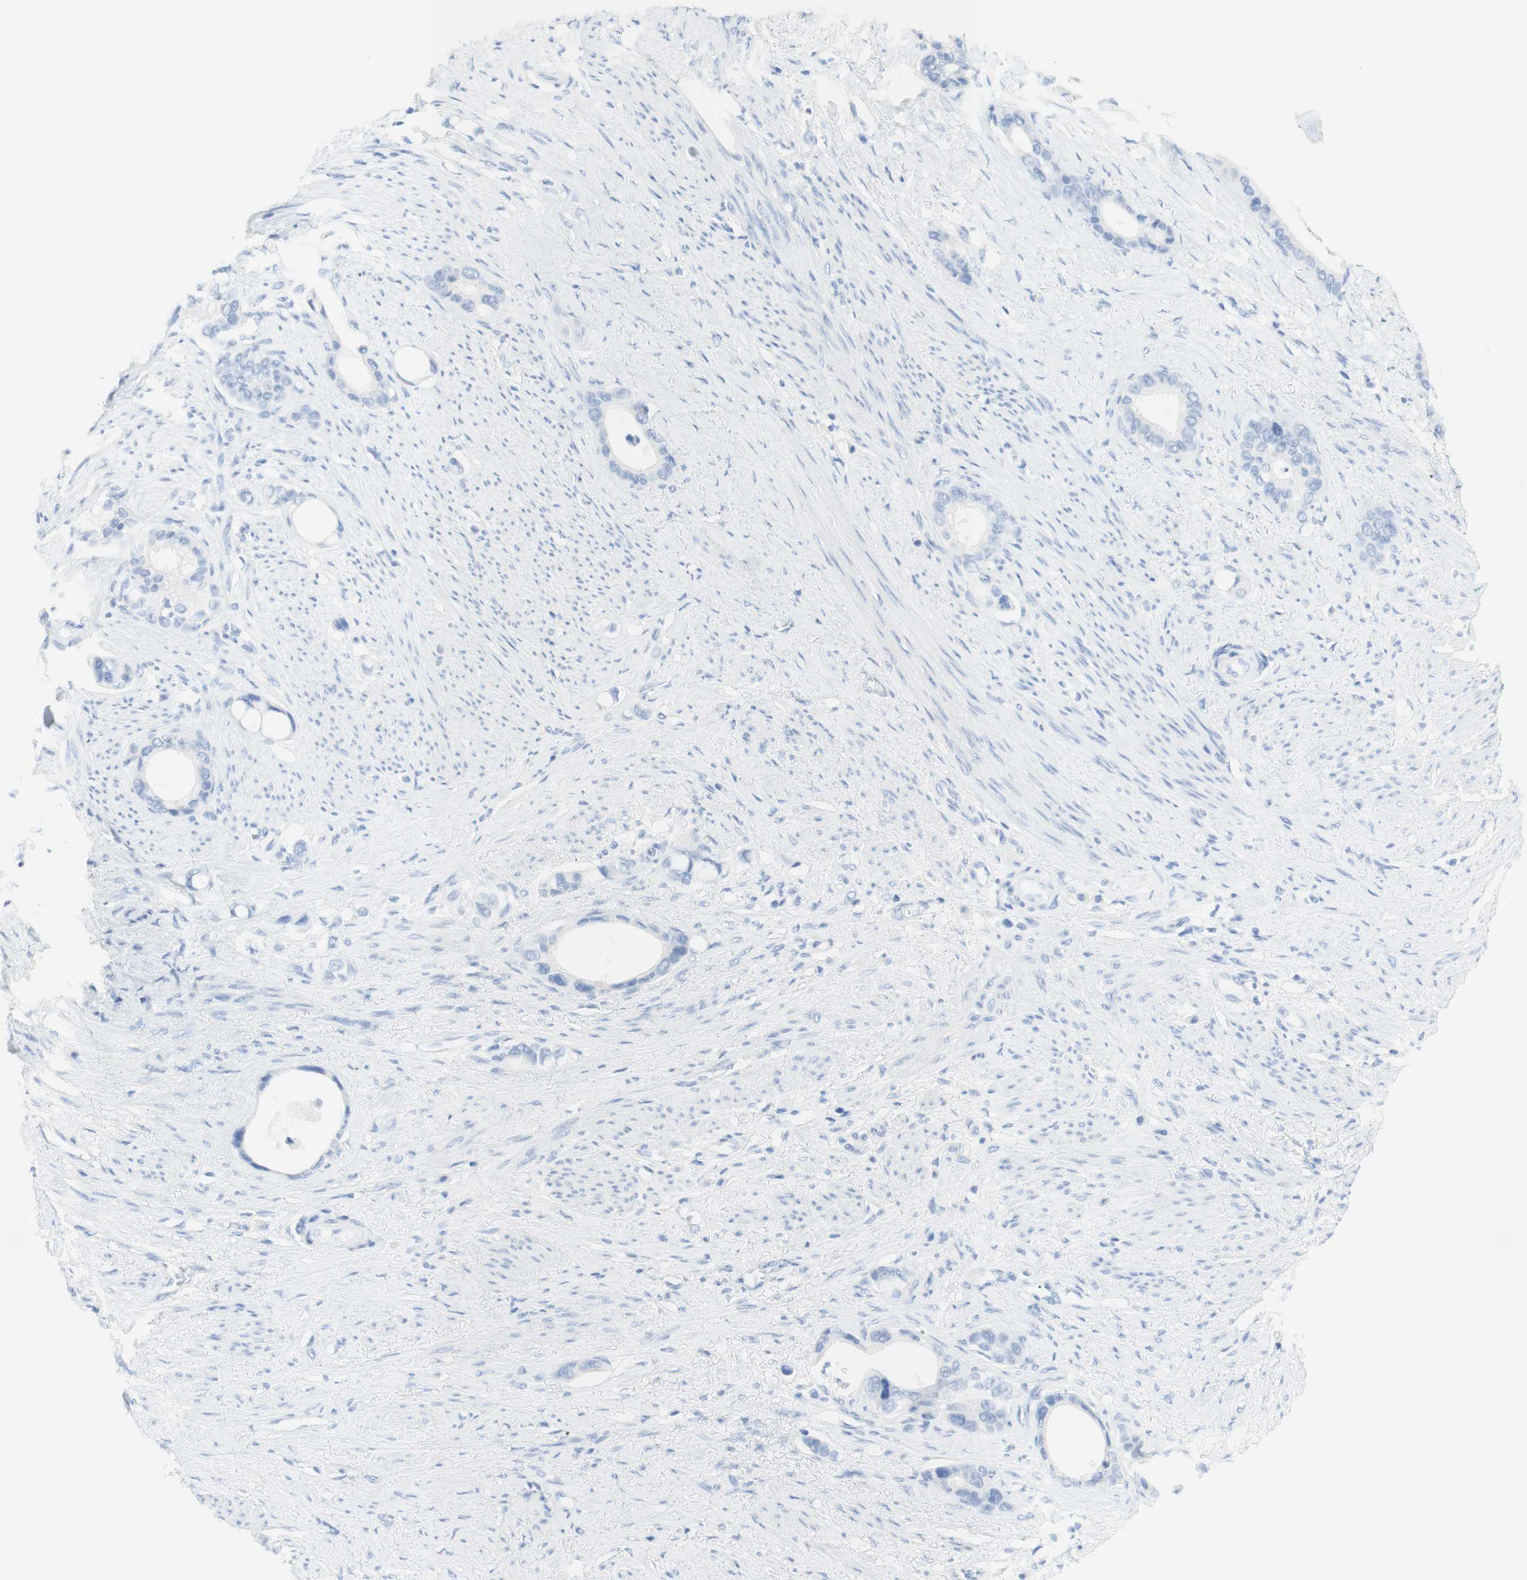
{"staining": {"intensity": "negative", "quantity": "none", "location": "none"}, "tissue": "stomach cancer", "cell_type": "Tumor cells", "image_type": "cancer", "snomed": [{"axis": "morphology", "description": "Adenocarcinoma, NOS"}, {"axis": "topography", "description": "Stomach"}], "caption": "There is no significant expression in tumor cells of stomach cancer.", "gene": "TPO", "patient": {"sex": "female", "age": 75}}